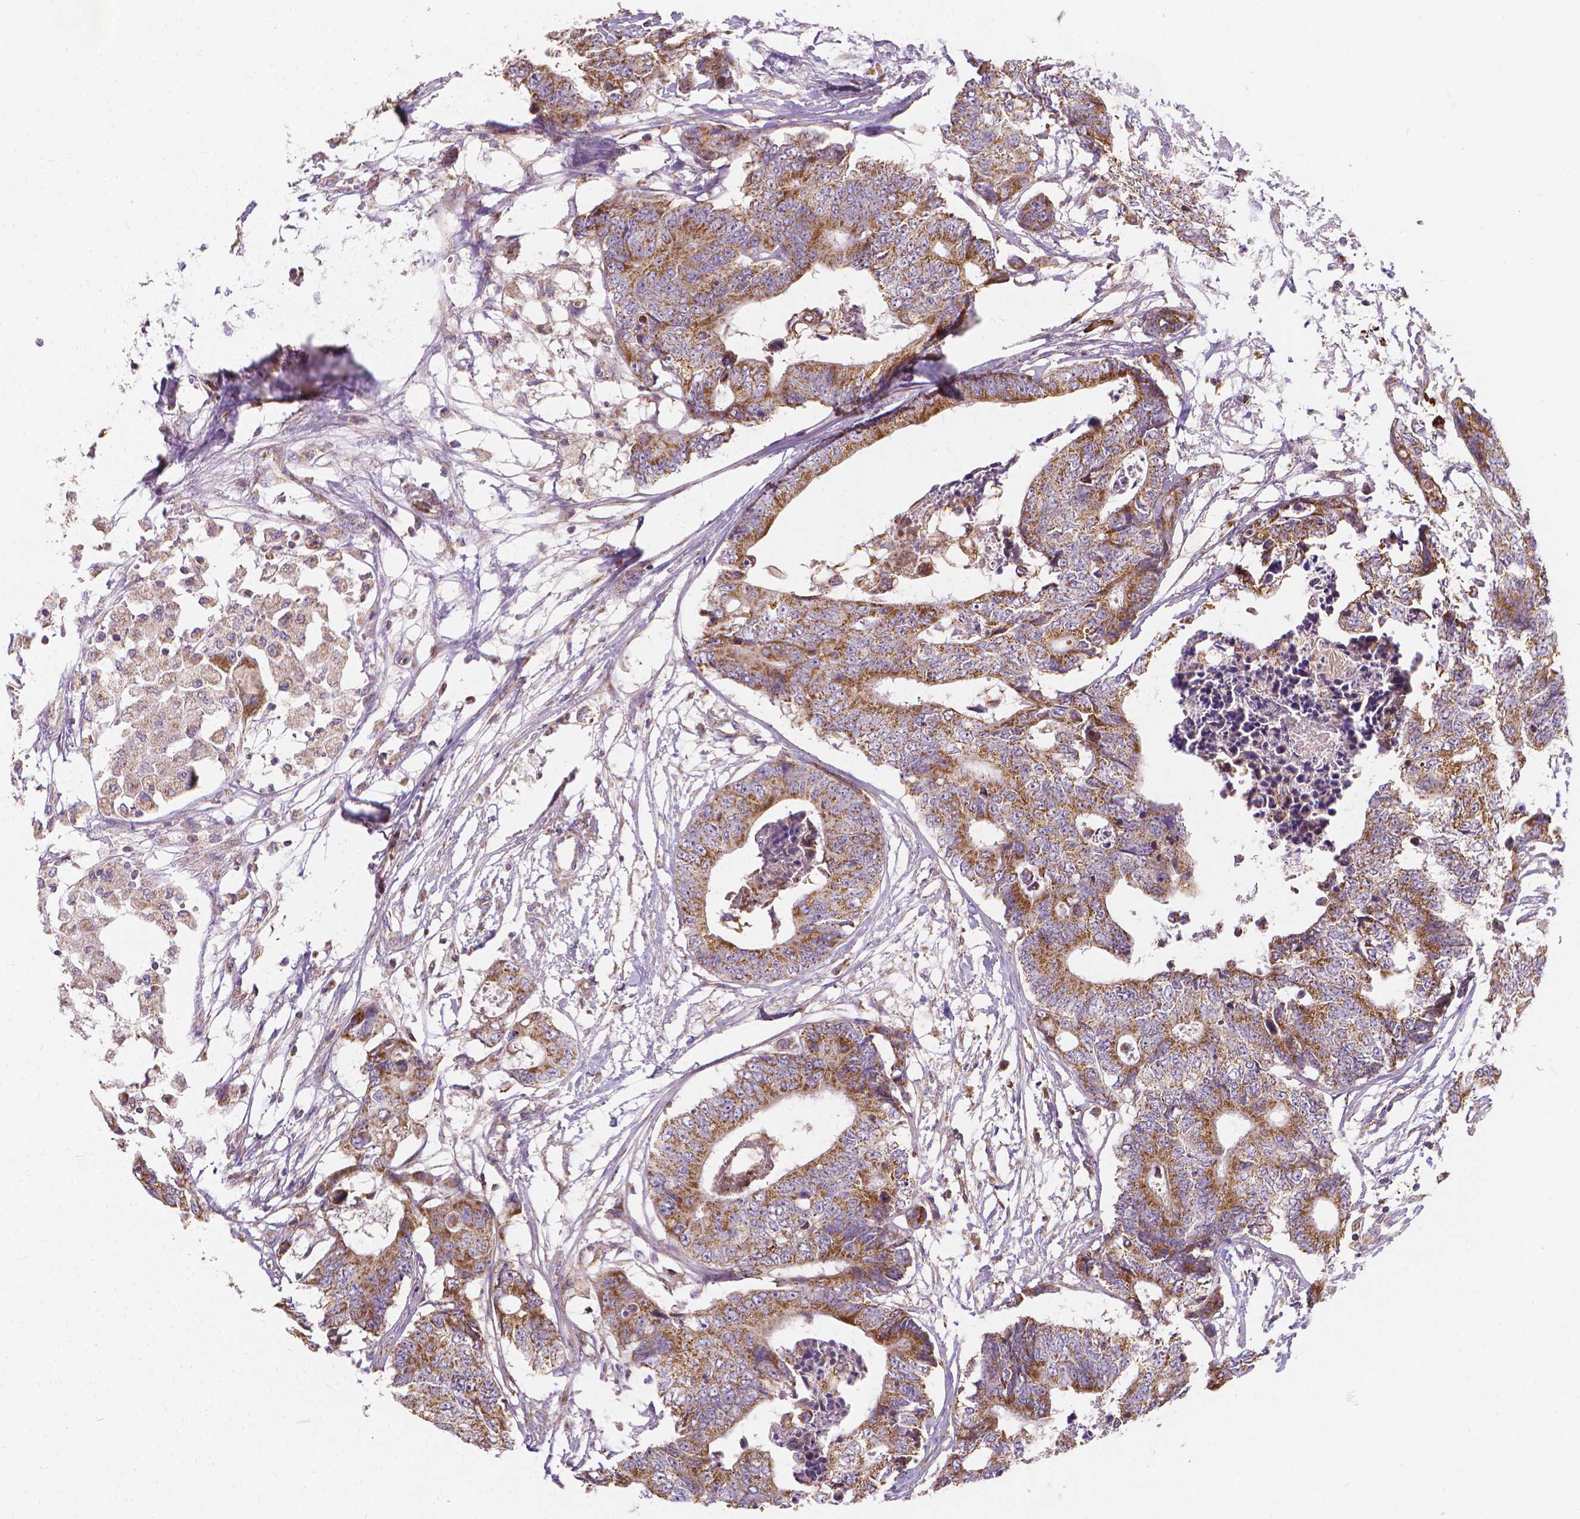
{"staining": {"intensity": "moderate", "quantity": ">75%", "location": "cytoplasmic/membranous"}, "tissue": "colorectal cancer", "cell_type": "Tumor cells", "image_type": "cancer", "snomed": [{"axis": "morphology", "description": "Adenocarcinoma, NOS"}, {"axis": "topography", "description": "Colon"}], "caption": "IHC histopathology image of neoplastic tissue: colorectal adenocarcinoma stained using immunohistochemistry (IHC) demonstrates medium levels of moderate protein expression localized specifically in the cytoplasmic/membranous of tumor cells, appearing as a cytoplasmic/membranous brown color.", "gene": "SNCAIP", "patient": {"sex": "female", "age": 48}}